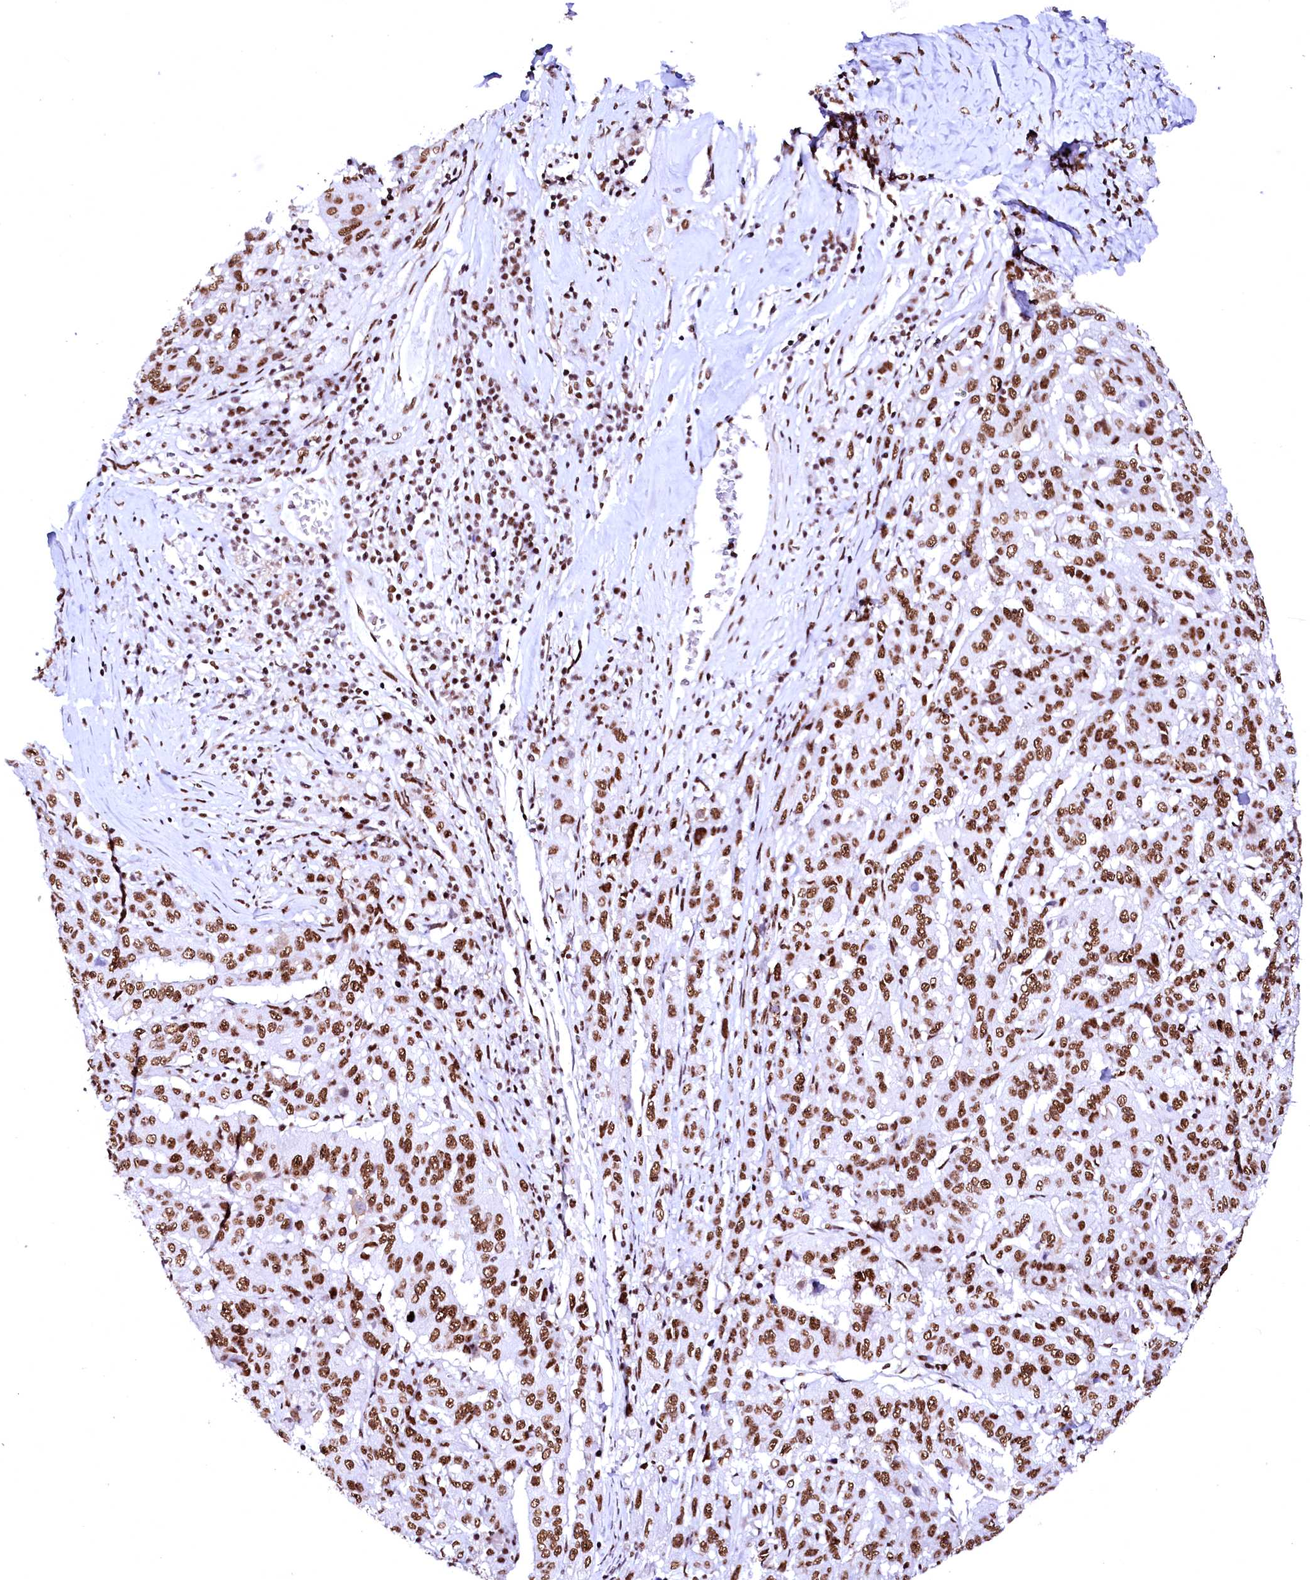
{"staining": {"intensity": "moderate", "quantity": ">75%", "location": "nuclear"}, "tissue": "pancreatic cancer", "cell_type": "Tumor cells", "image_type": "cancer", "snomed": [{"axis": "morphology", "description": "Adenocarcinoma, NOS"}, {"axis": "topography", "description": "Pancreas"}], "caption": "Immunohistochemical staining of pancreatic adenocarcinoma reveals medium levels of moderate nuclear expression in approximately >75% of tumor cells.", "gene": "CPSF6", "patient": {"sex": "male", "age": 63}}